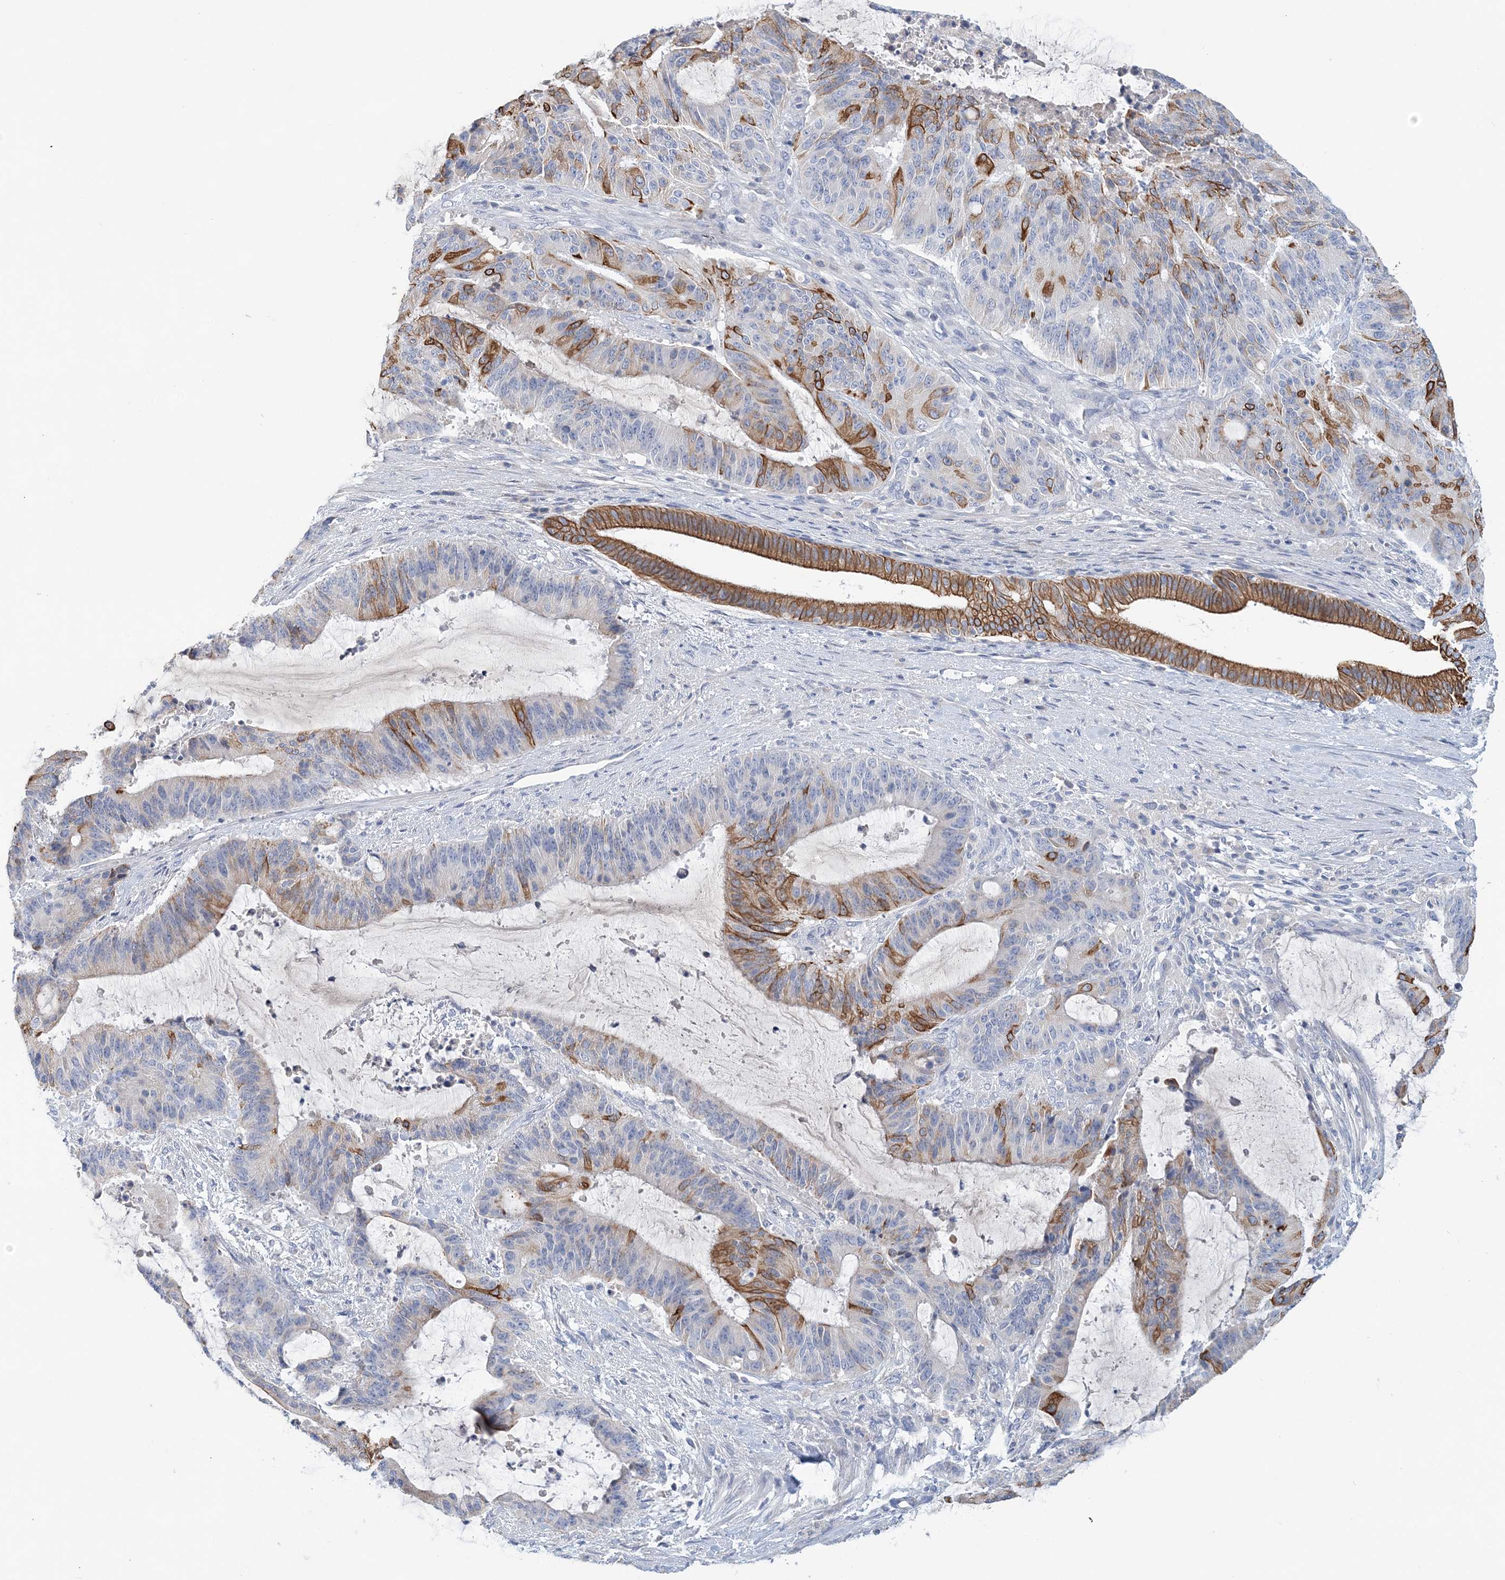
{"staining": {"intensity": "moderate", "quantity": "25%-75%", "location": "cytoplasmic/membranous"}, "tissue": "liver cancer", "cell_type": "Tumor cells", "image_type": "cancer", "snomed": [{"axis": "morphology", "description": "Normal tissue, NOS"}, {"axis": "morphology", "description": "Cholangiocarcinoma"}, {"axis": "topography", "description": "Liver"}, {"axis": "topography", "description": "Peripheral nerve tissue"}], "caption": "The photomicrograph exhibits immunohistochemical staining of liver cholangiocarcinoma. There is moderate cytoplasmic/membranous expression is present in about 25%-75% of tumor cells. (Brightfield microscopy of DAB IHC at high magnification).", "gene": "LRRIQ4", "patient": {"sex": "female", "age": 73}}